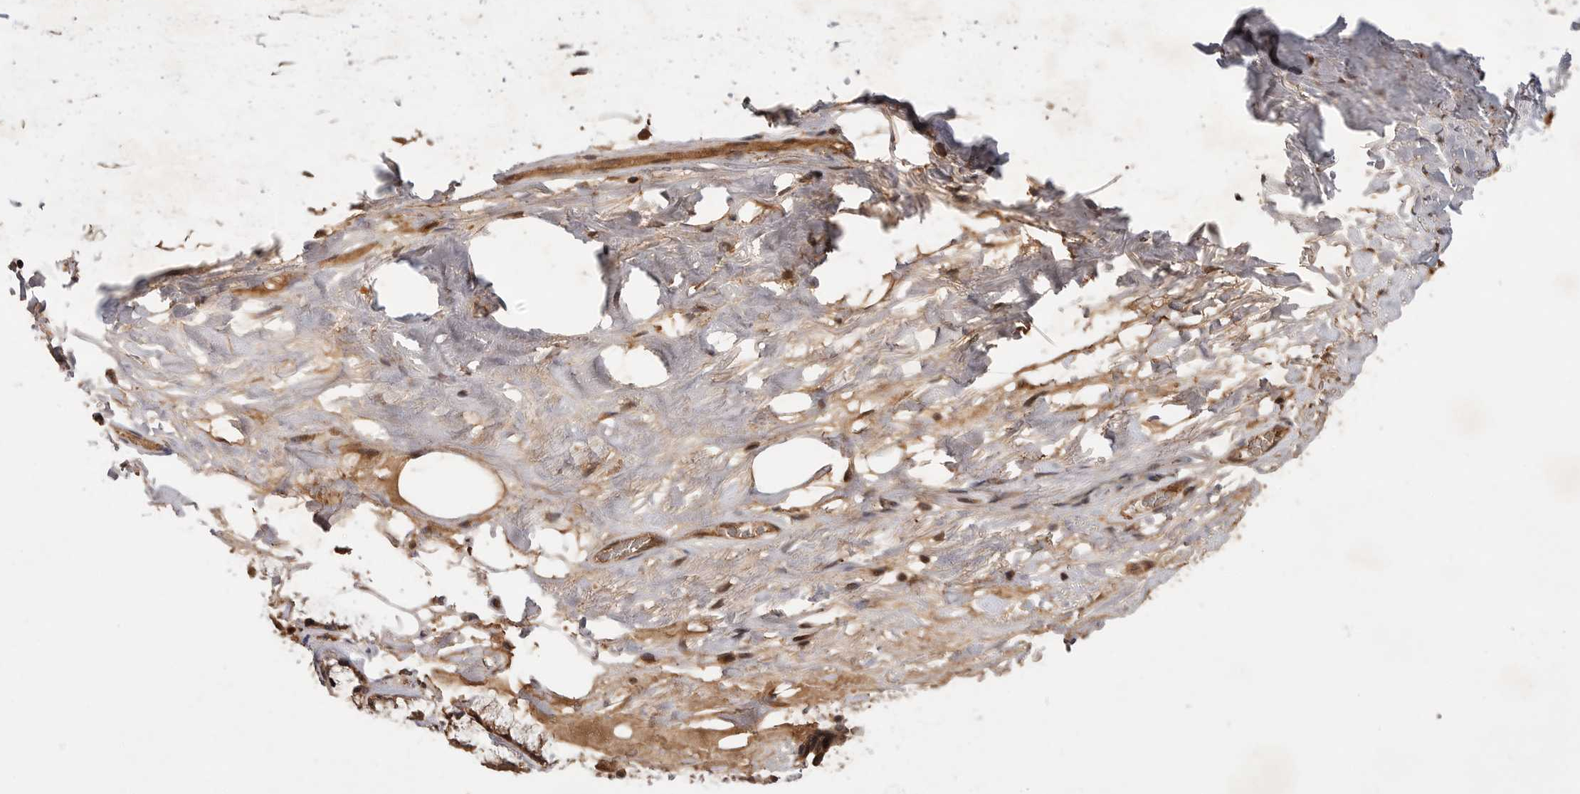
{"staining": {"intensity": "moderate", "quantity": ">75%", "location": "cytoplasmic/membranous,nuclear"}, "tissue": "adipose tissue", "cell_type": "Adipocytes", "image_type": "normal", "snomed": [{"axis": "morphology", "description": "Normal tissue, NOS"}, {"axis": "topography", "description": "Cartilage tissue"}], "caption": "Immunohistochemistry micrograph of unremarkable human adipose tissue stained for a protein (brown), which shows medium levels of moderate cytoplasmic/membranous,nuclear positivity in about >75% of adipocytes.", "gene": "VN1R4", "patient": {"sex": "female", "age": 63}}